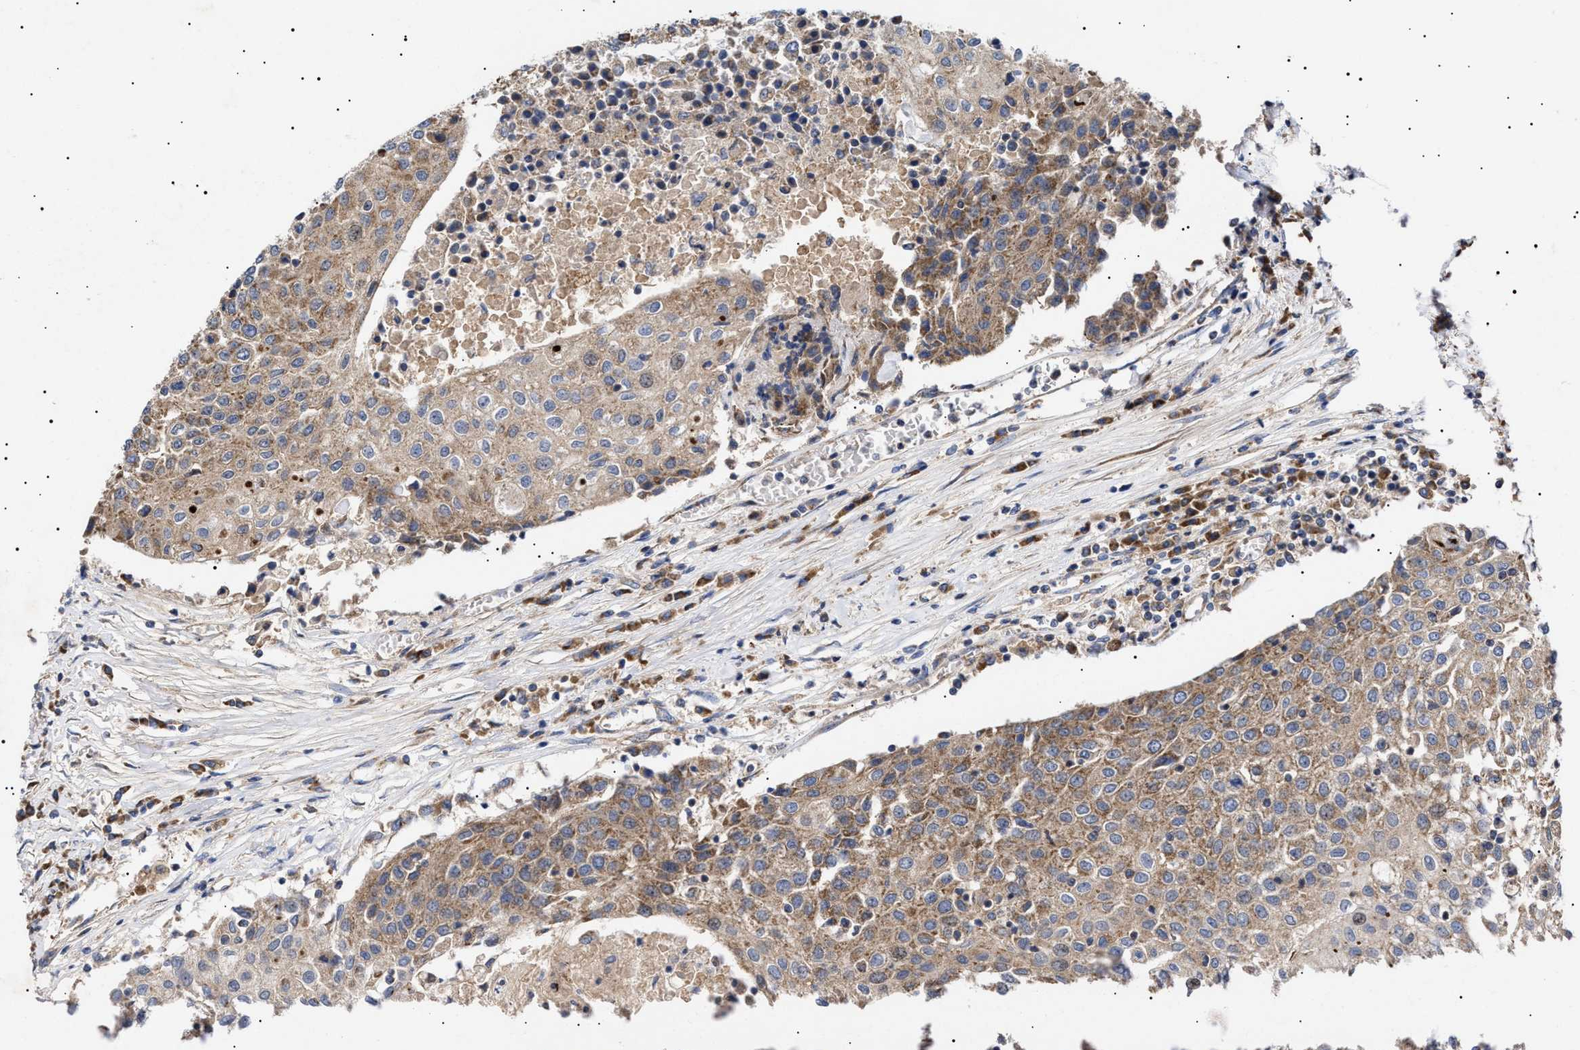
{"staining": {"intensity": "moderate", "quantity": ">75%", "location": "cytoplasmic/membranous"}, "tissue": "urothelial cancer", "cell_type": "Tumor cells", "image_type": "cancer", "snomed": [{"axis": "morphology", "description": "Urothelial carcinoma, High grade"}, {"axis": "topography", "description": "Urinary bladder"}], "caption": "Urothelial cancer stained for a protein (brown) shows moderate cytoplasmic/membranous positive expression in approximately >75% of tumor cells.", "gene": "MRPL10", "patient": {"sex": "female", "age": 85}}